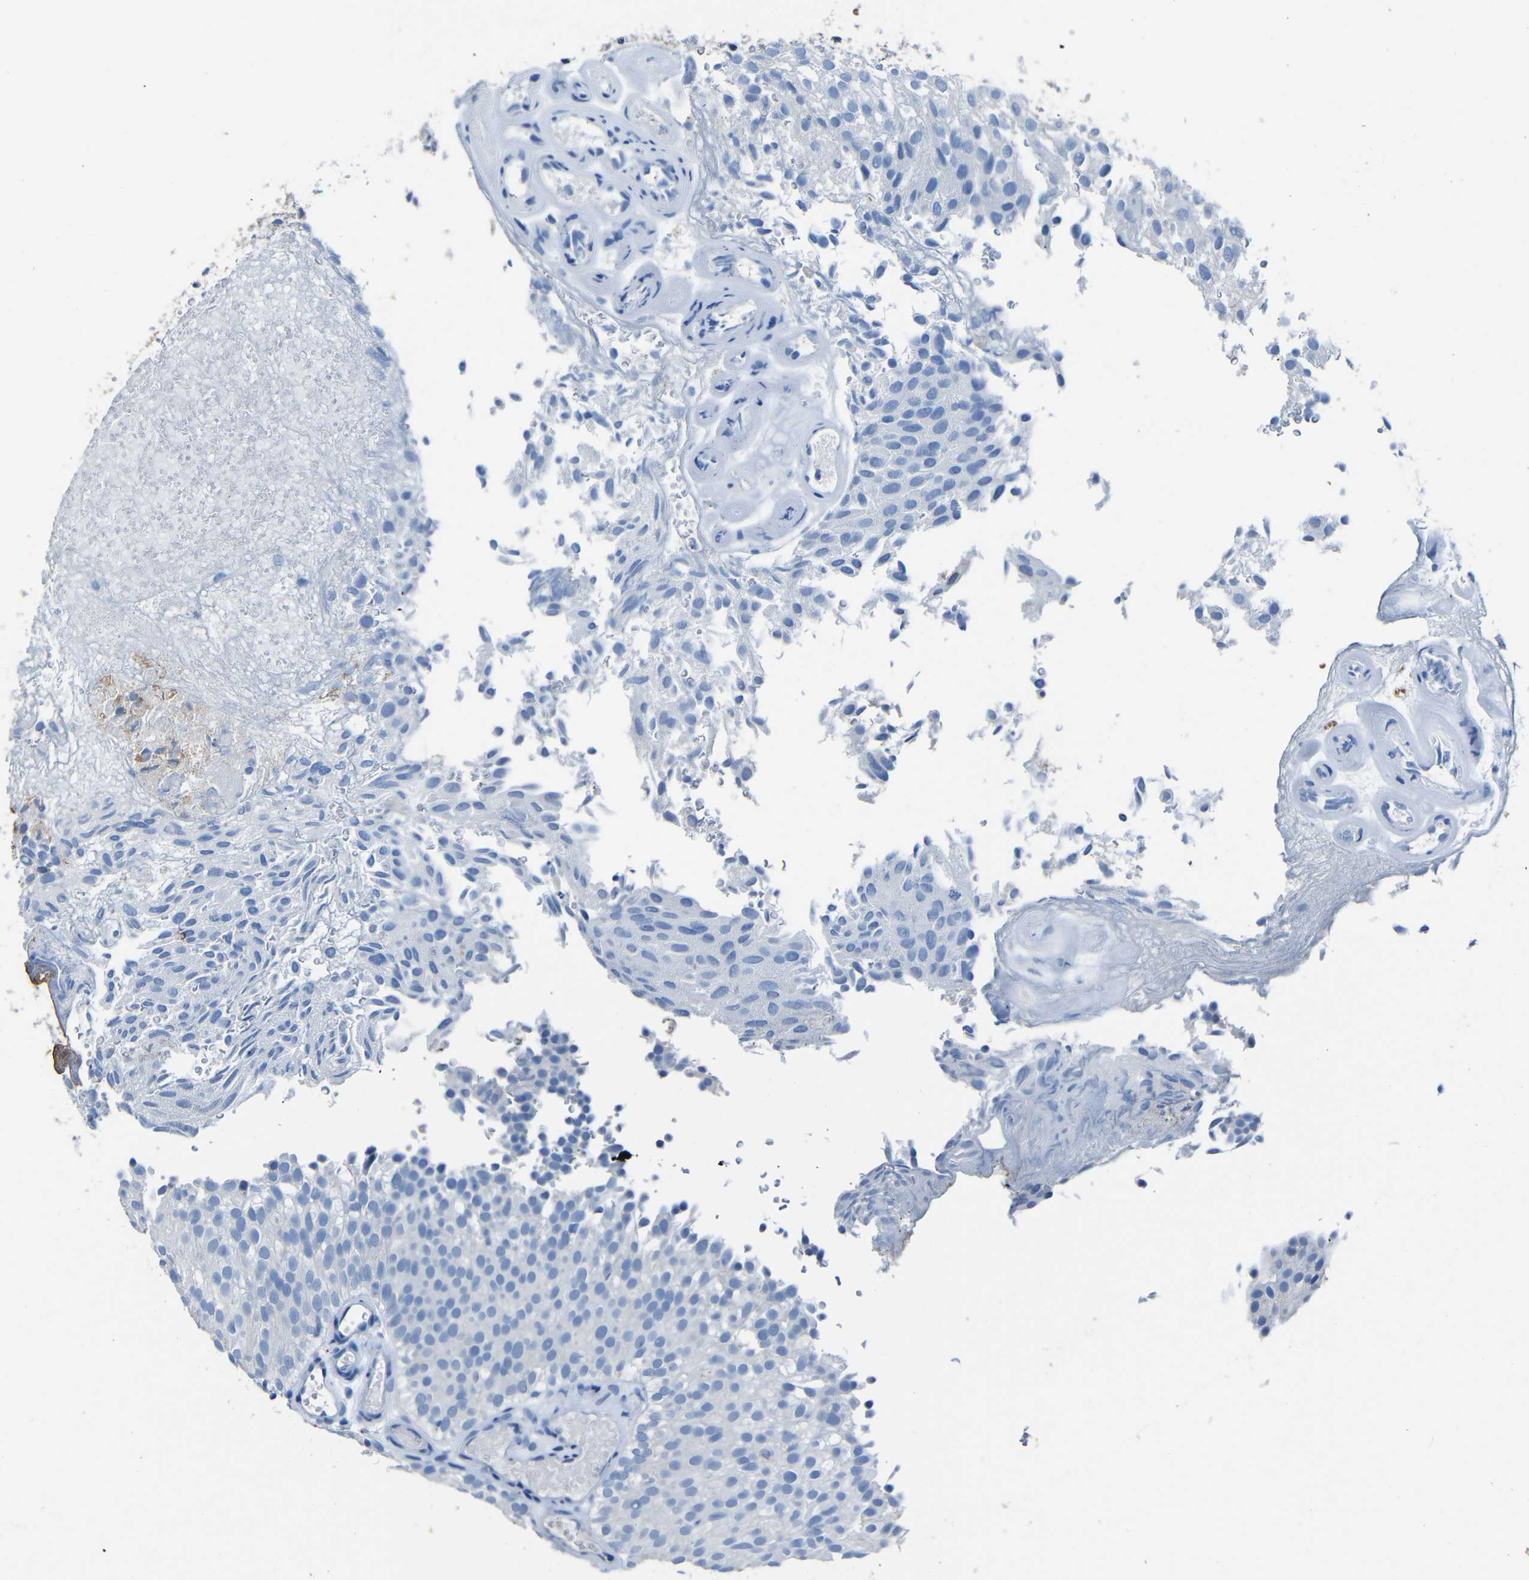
{"staining": {"intensity": "negative", "quantity": "none", "location": "none"}, "tissue": "urothelial cancer", "cell_type": "Tumor cells", "image_type": "cancer", "snomed": [{"axis": "morphology", "description": "Urothelial carcinoma, Low grade"}, {"axis": "topography", "description": "Urinary bladder"}], "caption": "There is no significant expression in tumor cells of urothelial cancer.", "gene": "CLDN11", "patient": {"sex": "male", "age": 78}}